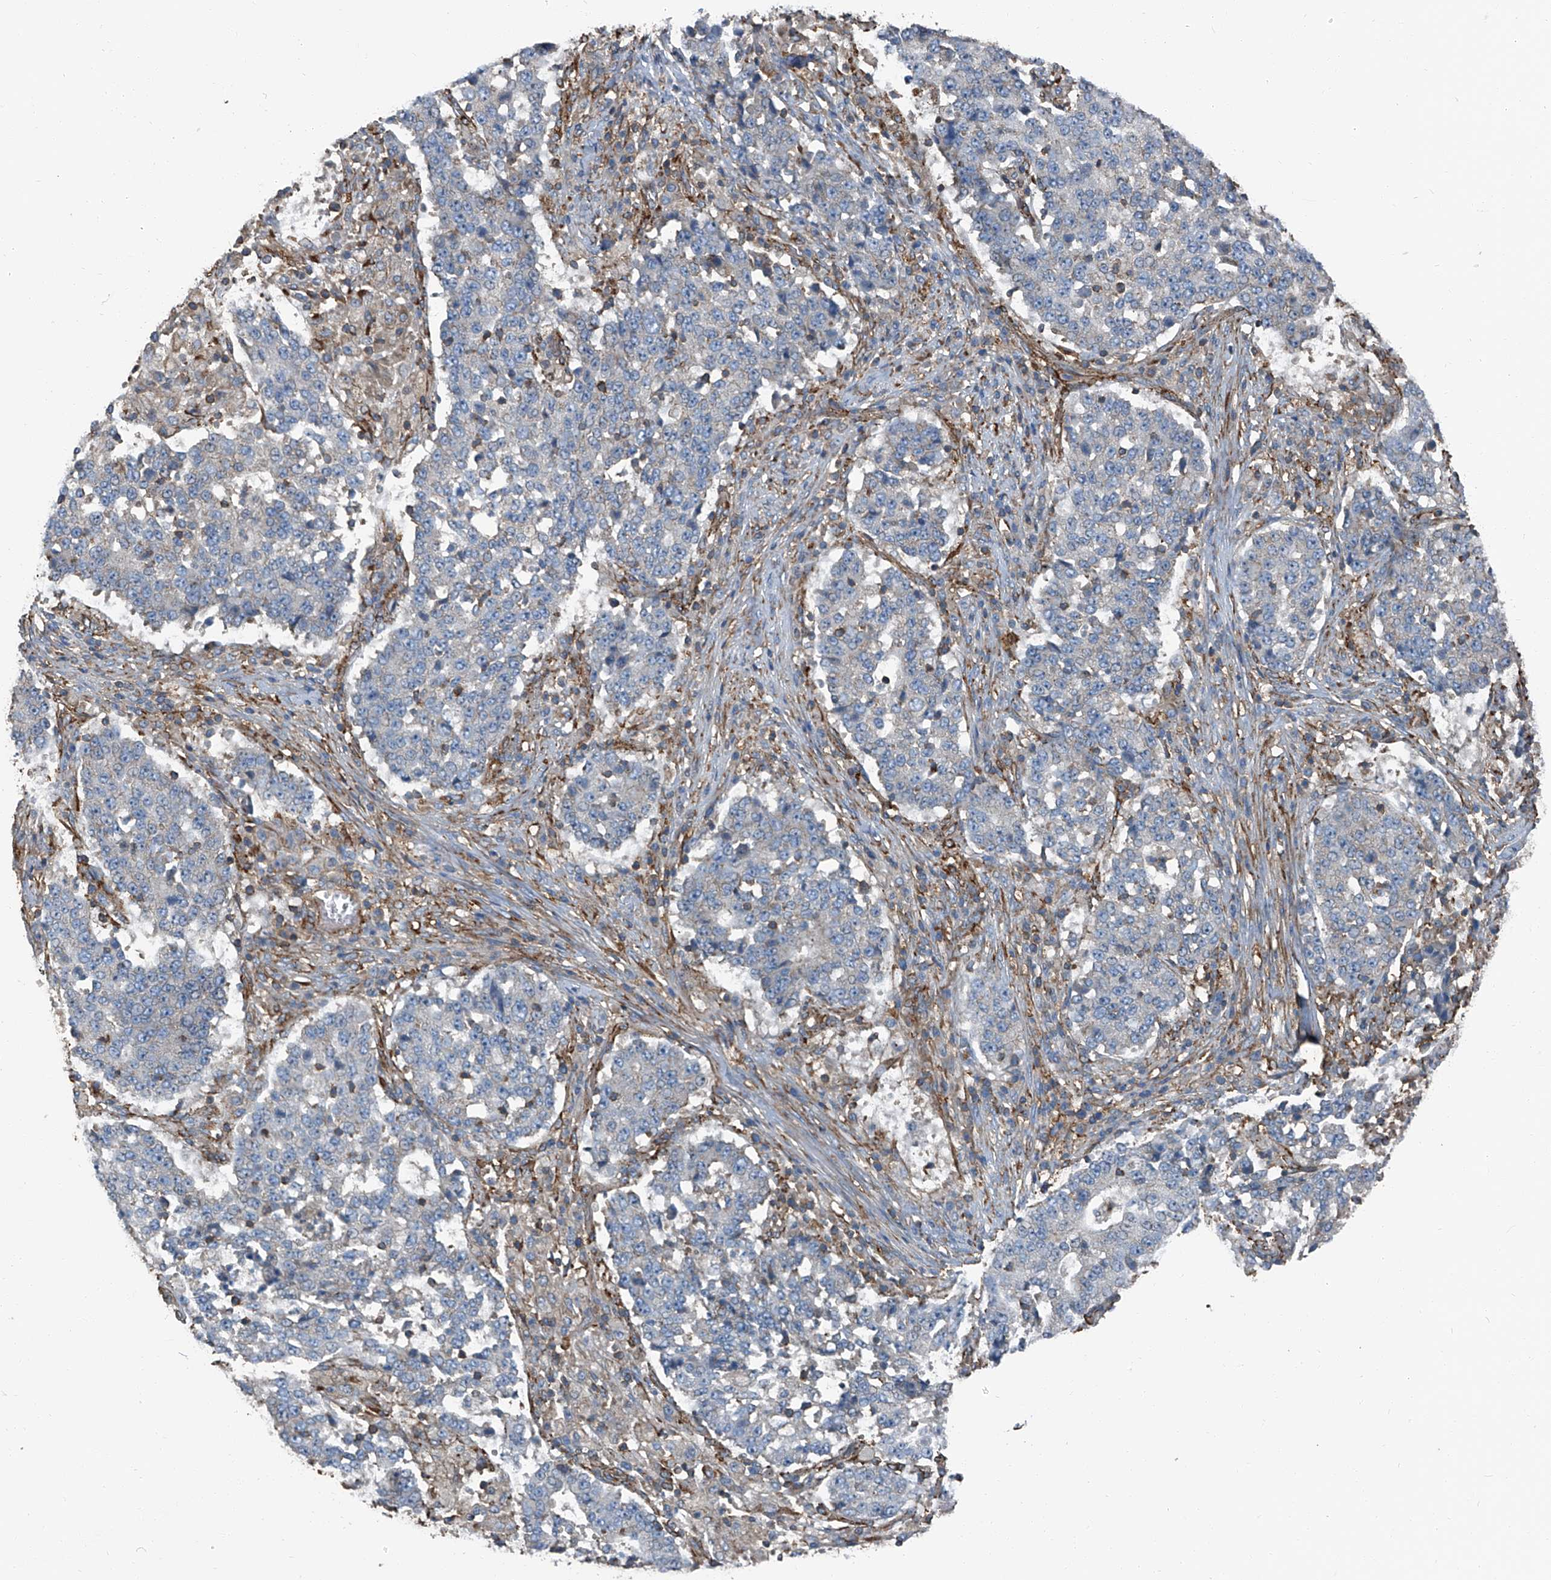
{"staining": {"intensity": "negative", "quantity": "none", "location": "none"}, "tissue": "stomach cancer", "cell_type": "Tumor cells", "image_type": "cancer", "snomed": [{"axis": "morphology", "description": "Adenocarcinoma, NOS"}, {"axis": "topography", "description": "Stomach"}], "caption": "Protein analysis of stomach cancer (adenocarcinoma) exhibits no significant staining in tumor cells. (DAB IHC with hematoxylin counter stain).", "gene": "SEPTIN7", "patient": {"sex": "male", "age": 59}}